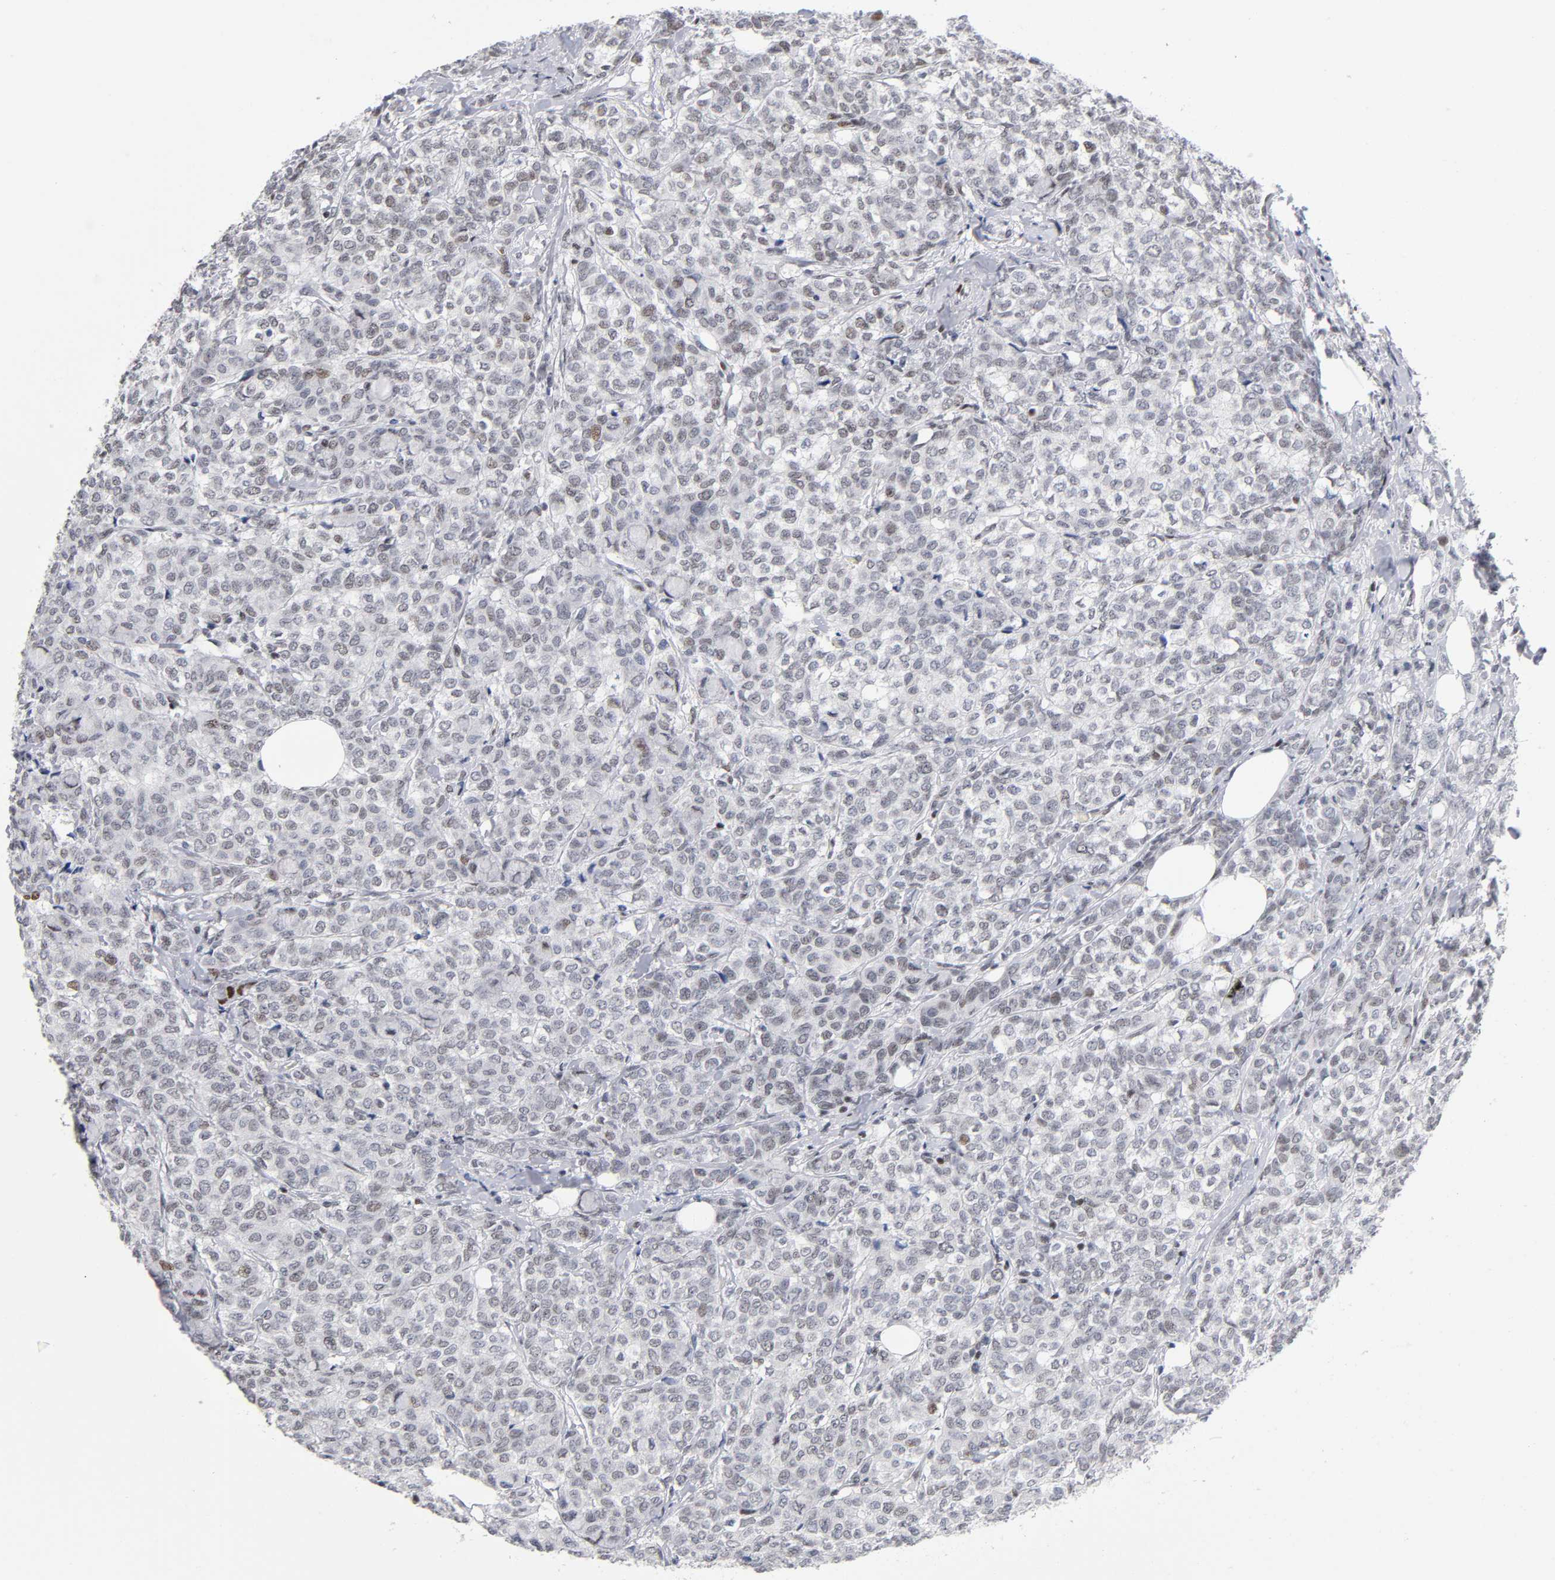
{"staining": {"intensity": "weak", "quantity": "<25%", "location": "nuclear"}, "tissue": "breast cancer", "cell_type": "Tumor cells", "image_type": "cancer", "snomed": [{"axis": "morphology", "description": "Lobular carcinoma"}, {"axis": "topography", "description": "Breast"}], "caption": "The histopathology image exhibits no significant staining in tumor cells of breast lobular carcinoma.", "gene": "SP3", "patient": {"sex": "female", "age": 60}}